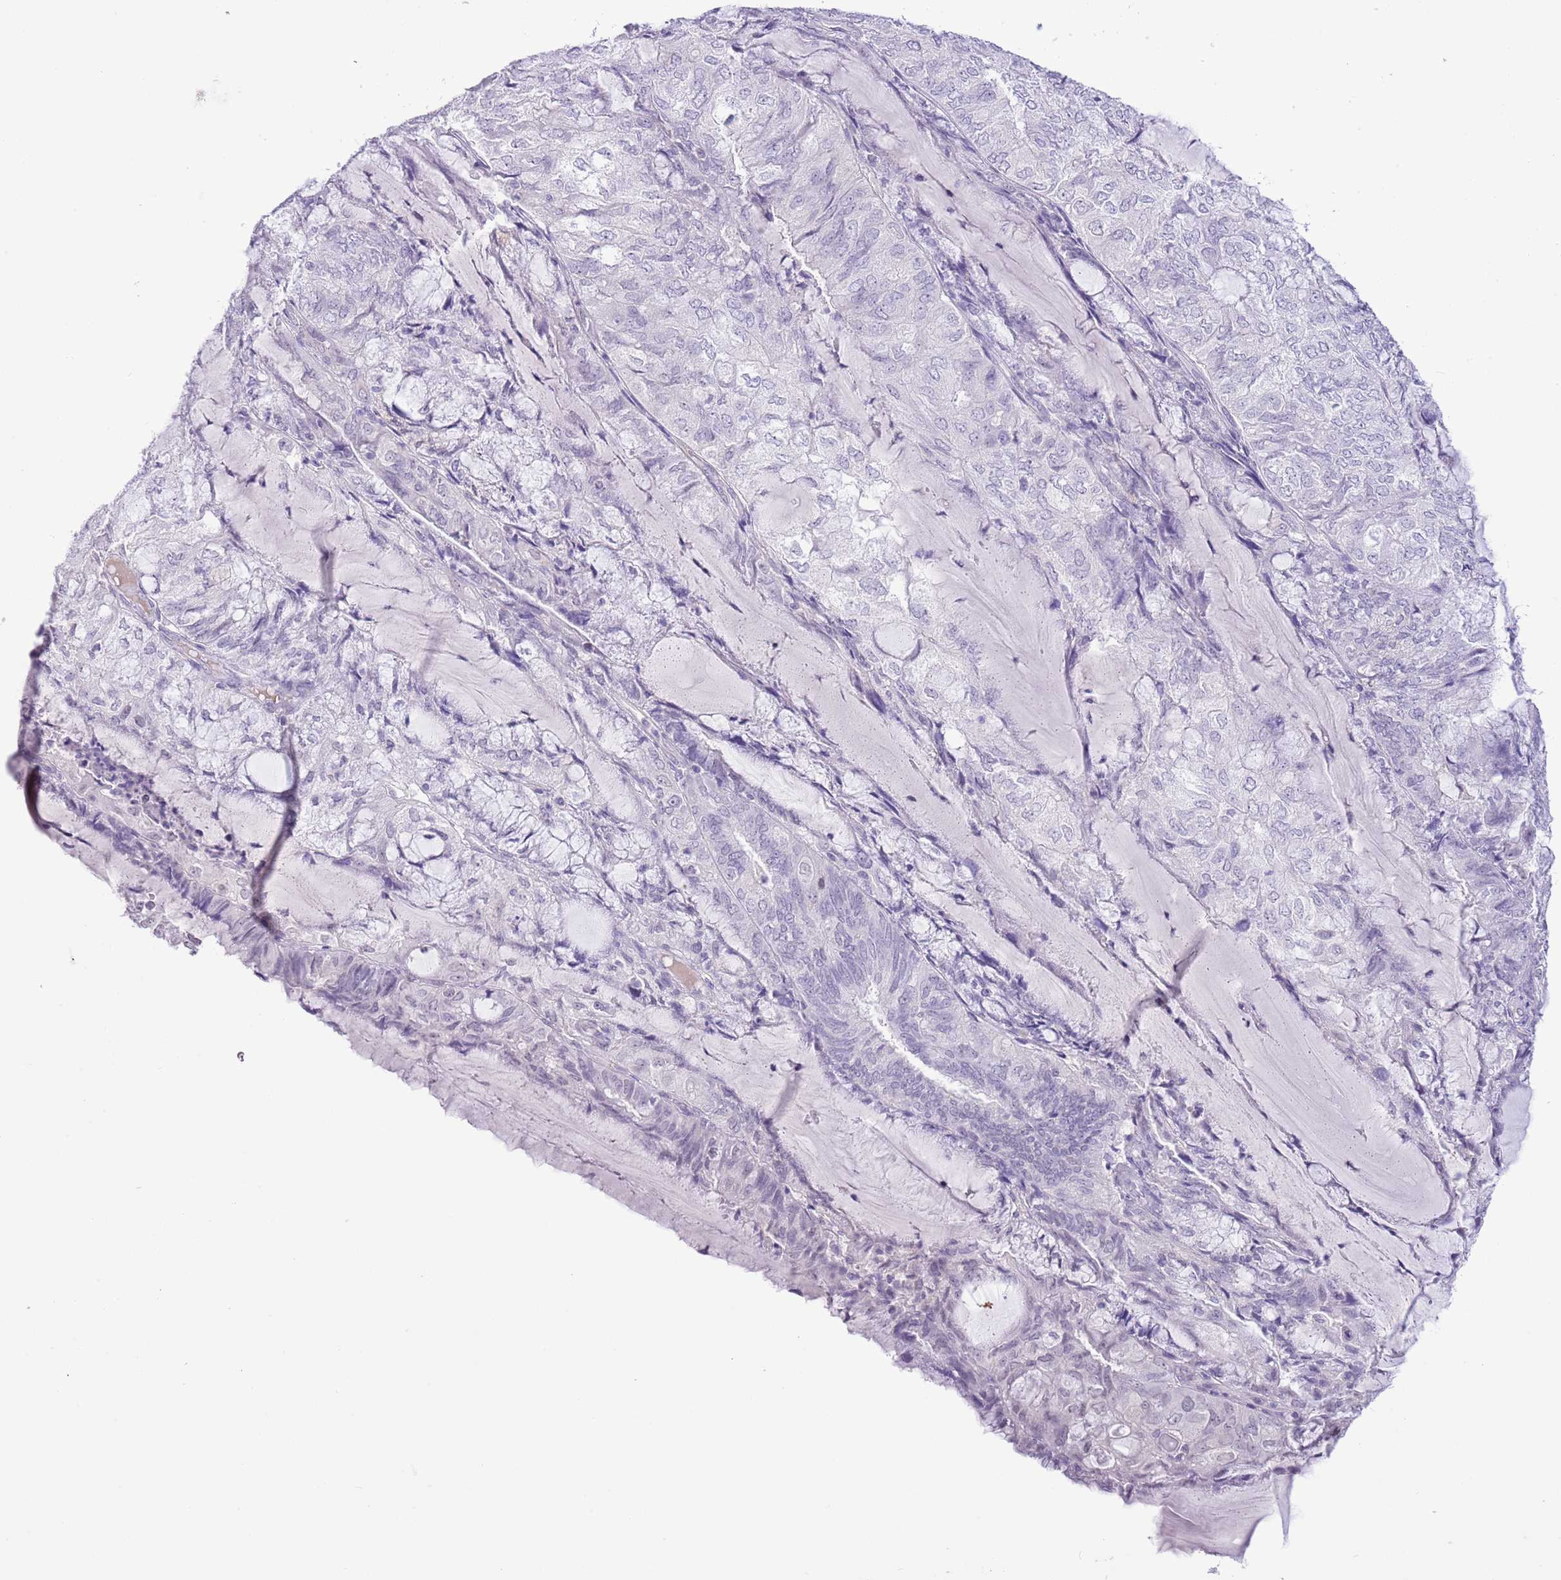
{"staining": {"intensity": "negative", "quantity": "none", "location": "none"}, "tissue": "endometrial cancer", "cell_type": "Tumor cells", "image_type": "cancer", "snomed": [{"axis": "morphology", "description": "Adenocarcinoma, NOS"}, {"axis": "topography", "description": "Endometrium"}], "caption": "A micrograph of human adenocarcinoma (endometrial) is negative for staining in tumor cells.", "gene": "MIDN", "patient": {"sex": "female", "age": 81}}